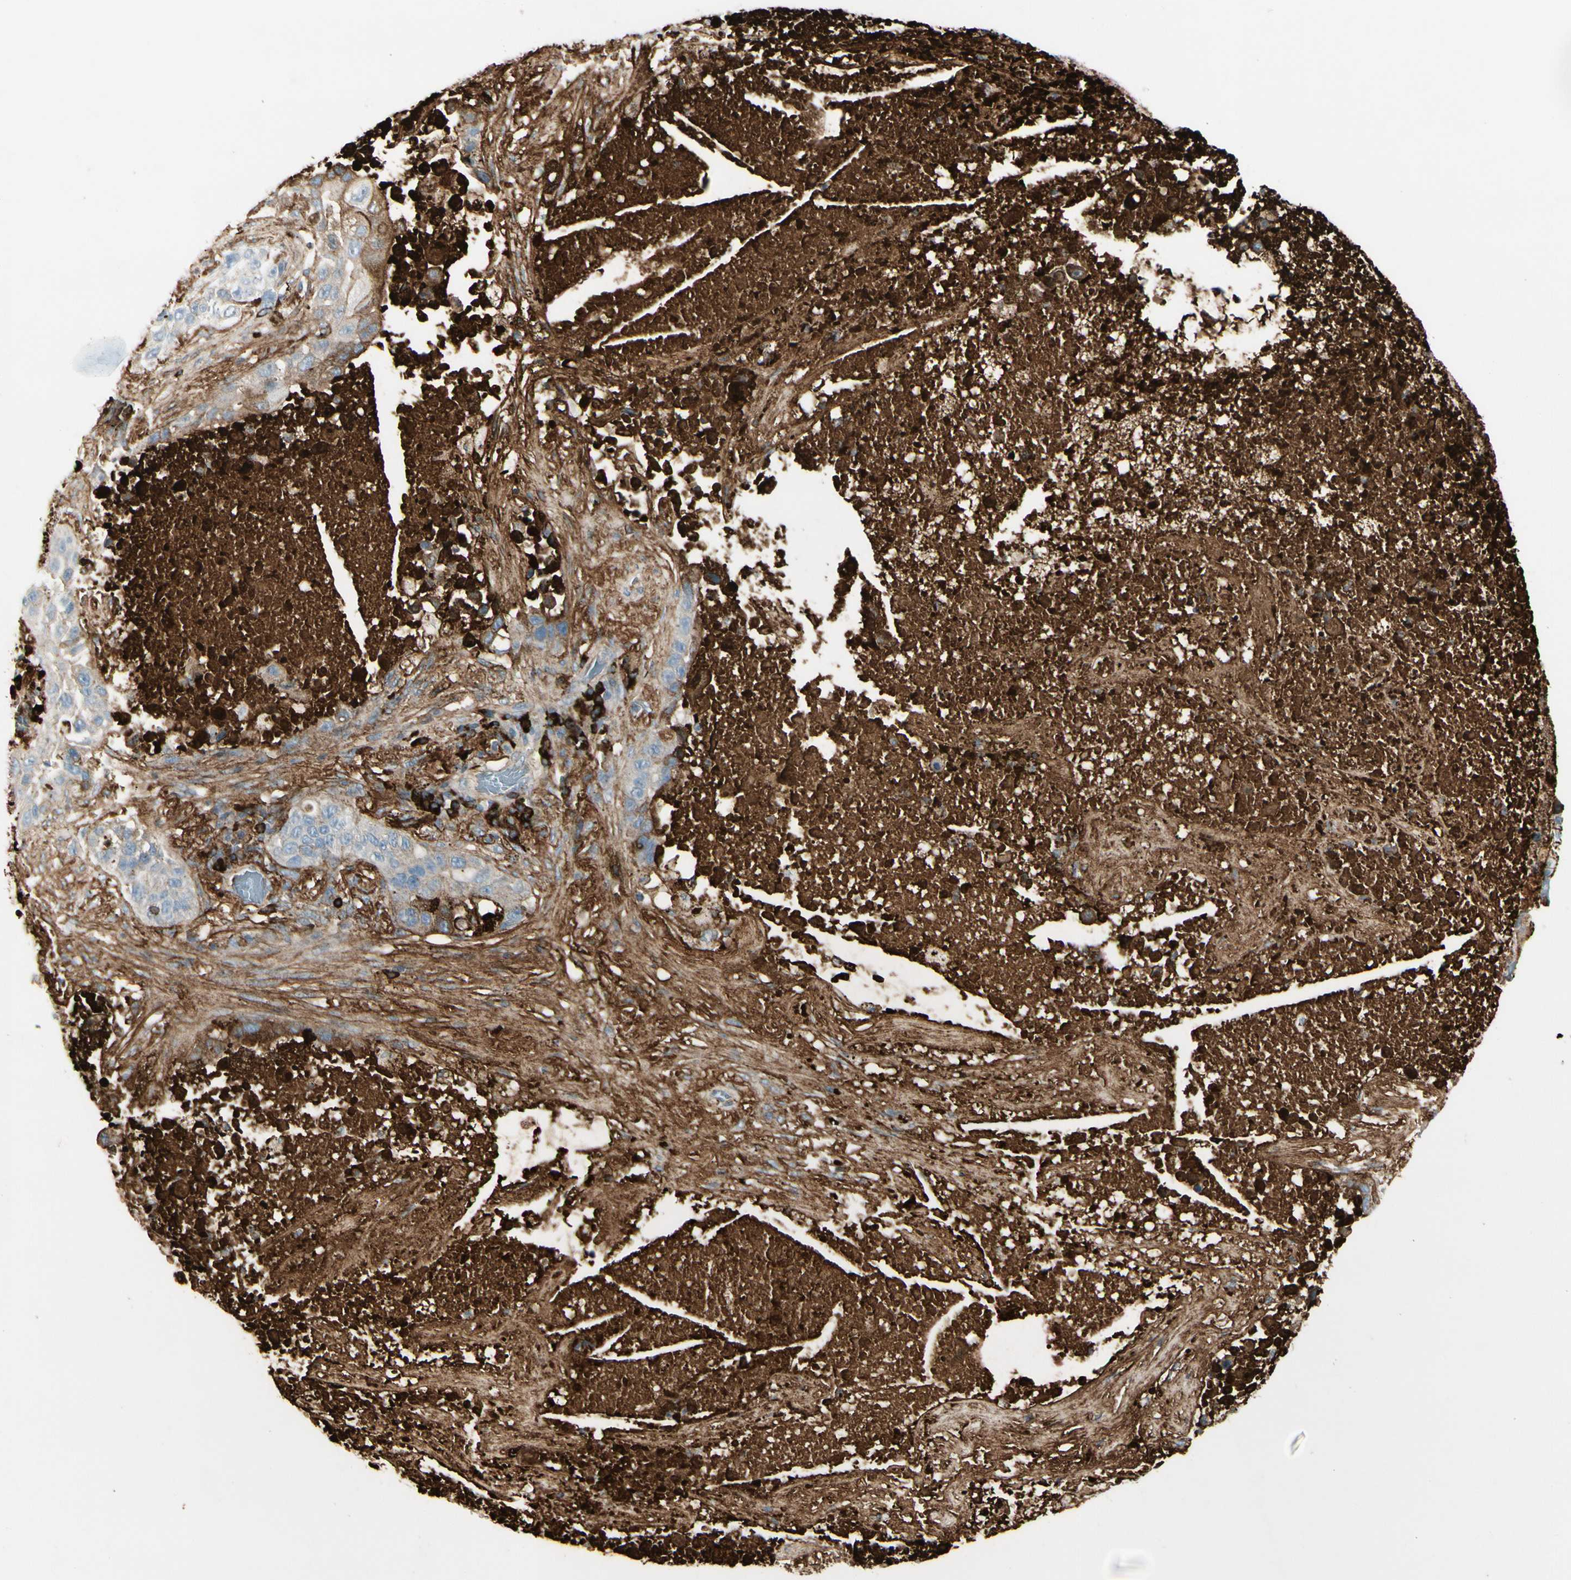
{"staining": {"intensity": "negative", "quantity": "none", "location": "none"}, "tissue": "lung cancer", "cell_type": "Tumor cells", "image_type": "cancer", "snomed": [{"axis": "morphology", "description": "Squamous cell carcinoma, NOS"}, {"axis": "topography", "description": "Lung"}], "caption": "Micrograph shows no protein positivity in tumor cells of squamous cell carcinoma (lung) tissue.", "gene": "IGHG1", "patient": {"sex": "male", "age": 57}}